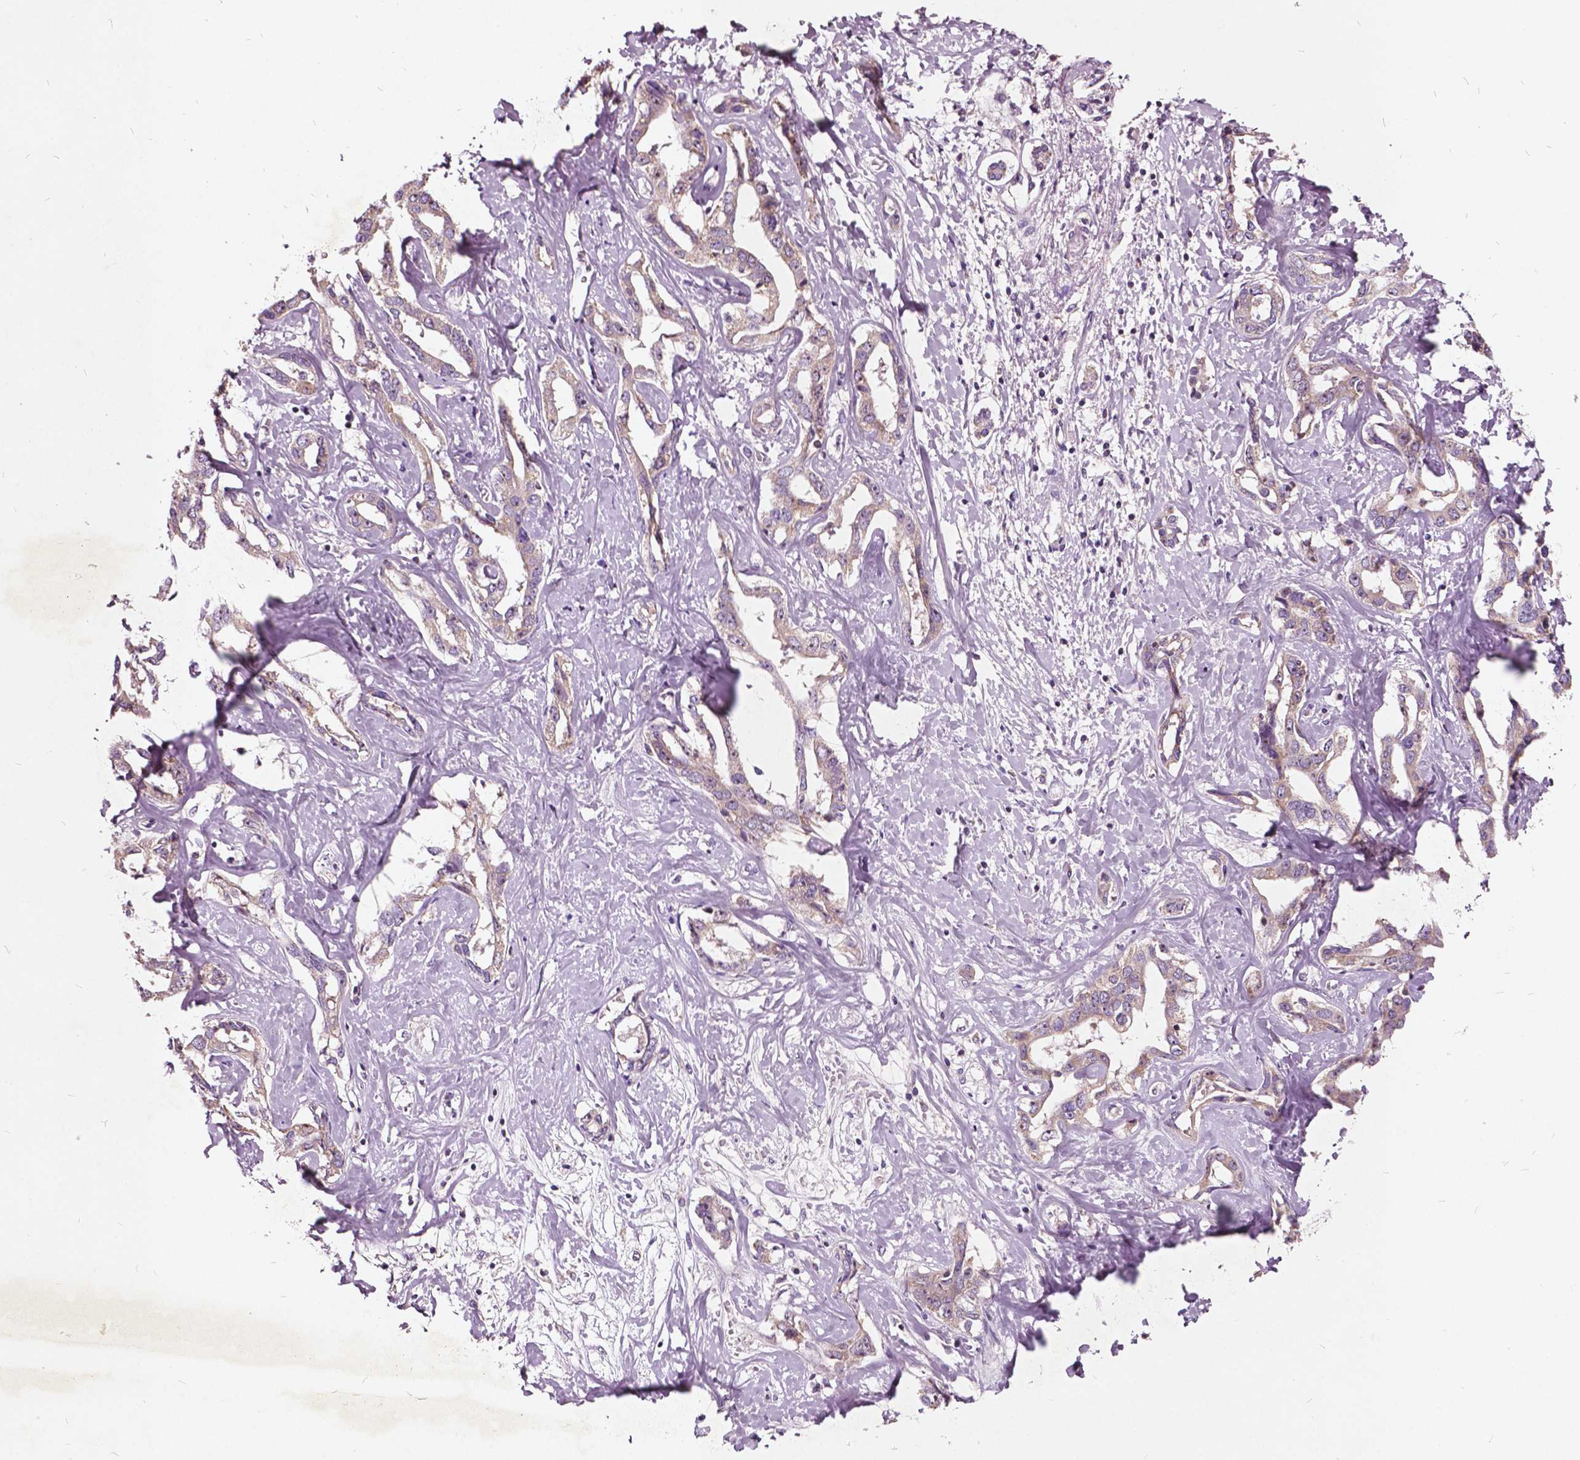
{"staining": {"intensity": "weak", "quantity": ">75%", "location": "cytoplasmic/membranous,nuclear"}, "tissue": "liver cancer", "cell_type": "Tumor cells", "image_type": "cancer", "snomed": [{"axis": "morphology", "description": "Cholangiocarcinoma"}, {"axis": "topography", "description": "Liver"}], "caption": "Protein expression analysis of human cholangiocarcinoma (liver) reveals weak cytoplasmic/membranous and nuclear expression in about >75% of tumor cells.", "gene": "ODF3L2", "patient": {"sex": "male", "age": 59}}